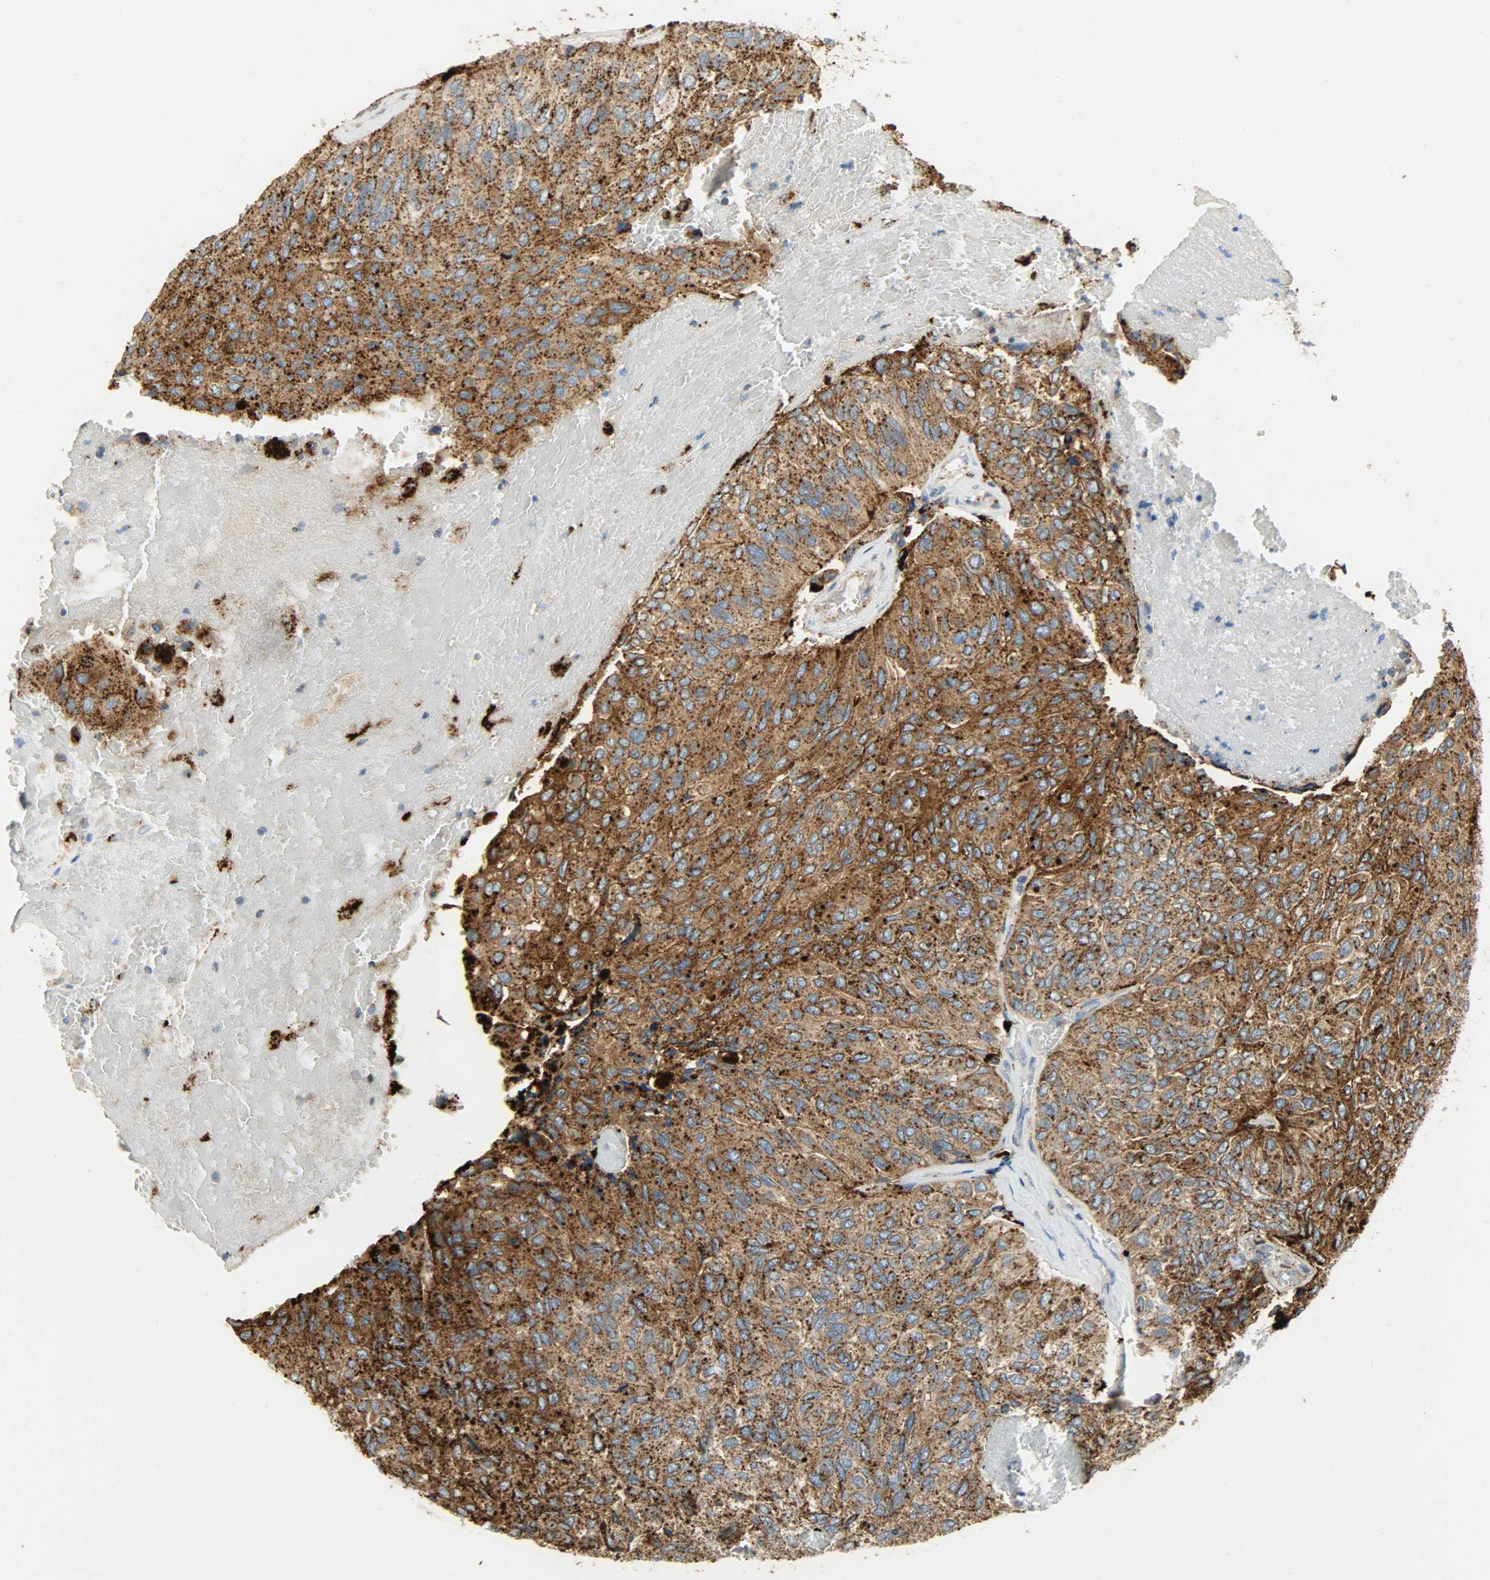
{"staining": {"intensity": "strong", "quantity": ">75%", "location": "cytoplasmic/membranous"}, "tissue": "urothelial cancer", "cell_type": "Tumor cells", "image_type": "cancer", "snomed": [{"axis": "morphology", "description": "Urothelial carcinoma, High grade"}, {"axis": "topography", "description": "Urinary bladder"}], "caption": "High-magnification brightfield microscopy of urothelial carcinoma (high-grade) stained with DAB (brown) and counterstained with hematoxylin (blue). tumor cells exhibit strong cytoplasmic/membranous staining is appreciated in approximately>75% of cells. (DAB IHC with brightfield microscopy, high magnification).", "gene": "ASAH1", "patient": {"sex": "male", "age": 66}}